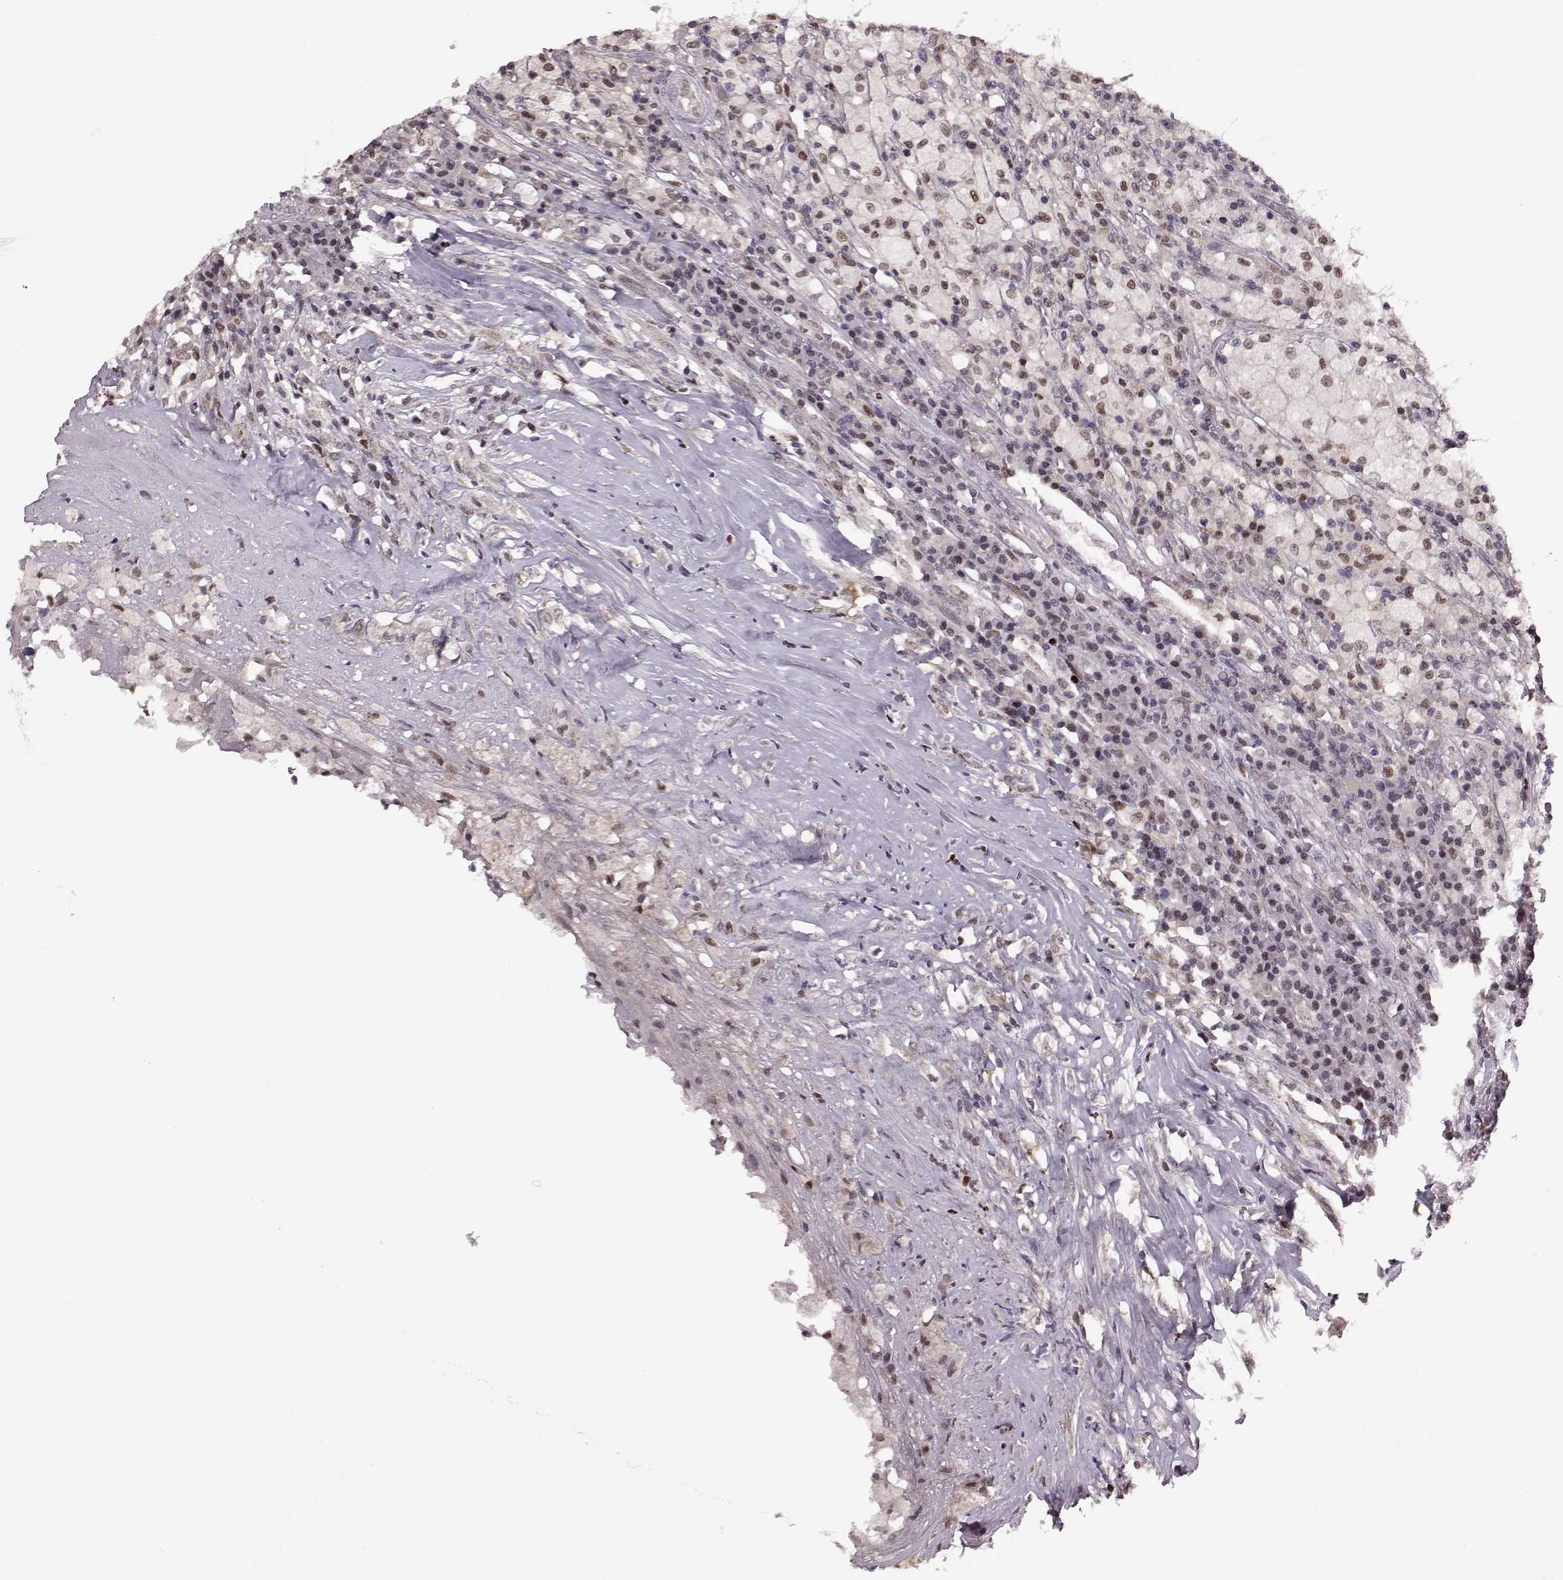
{"staining": {"intensity": "moderate", "quantity": "<25%", "location": "nuclear"}, "tissue": "testis cancer", "cell_type": "Tumor cells", "image_type": "cancer", "snomed": [{"axis": "morphology", "description": "Necrosis, NOS"}, {"axis": "morphology", "description": "Carcinoma, Embryonal, NOS"}, {"axis": "topography", "description": "Testis"}], "caption": "Moderate nuclear staining is appreciated in approximately <25% of tumor cells in testis cancer (embryonal carcinoma).", "gene": "KLF6", "patient": {"sex": "male", "age": 19}}